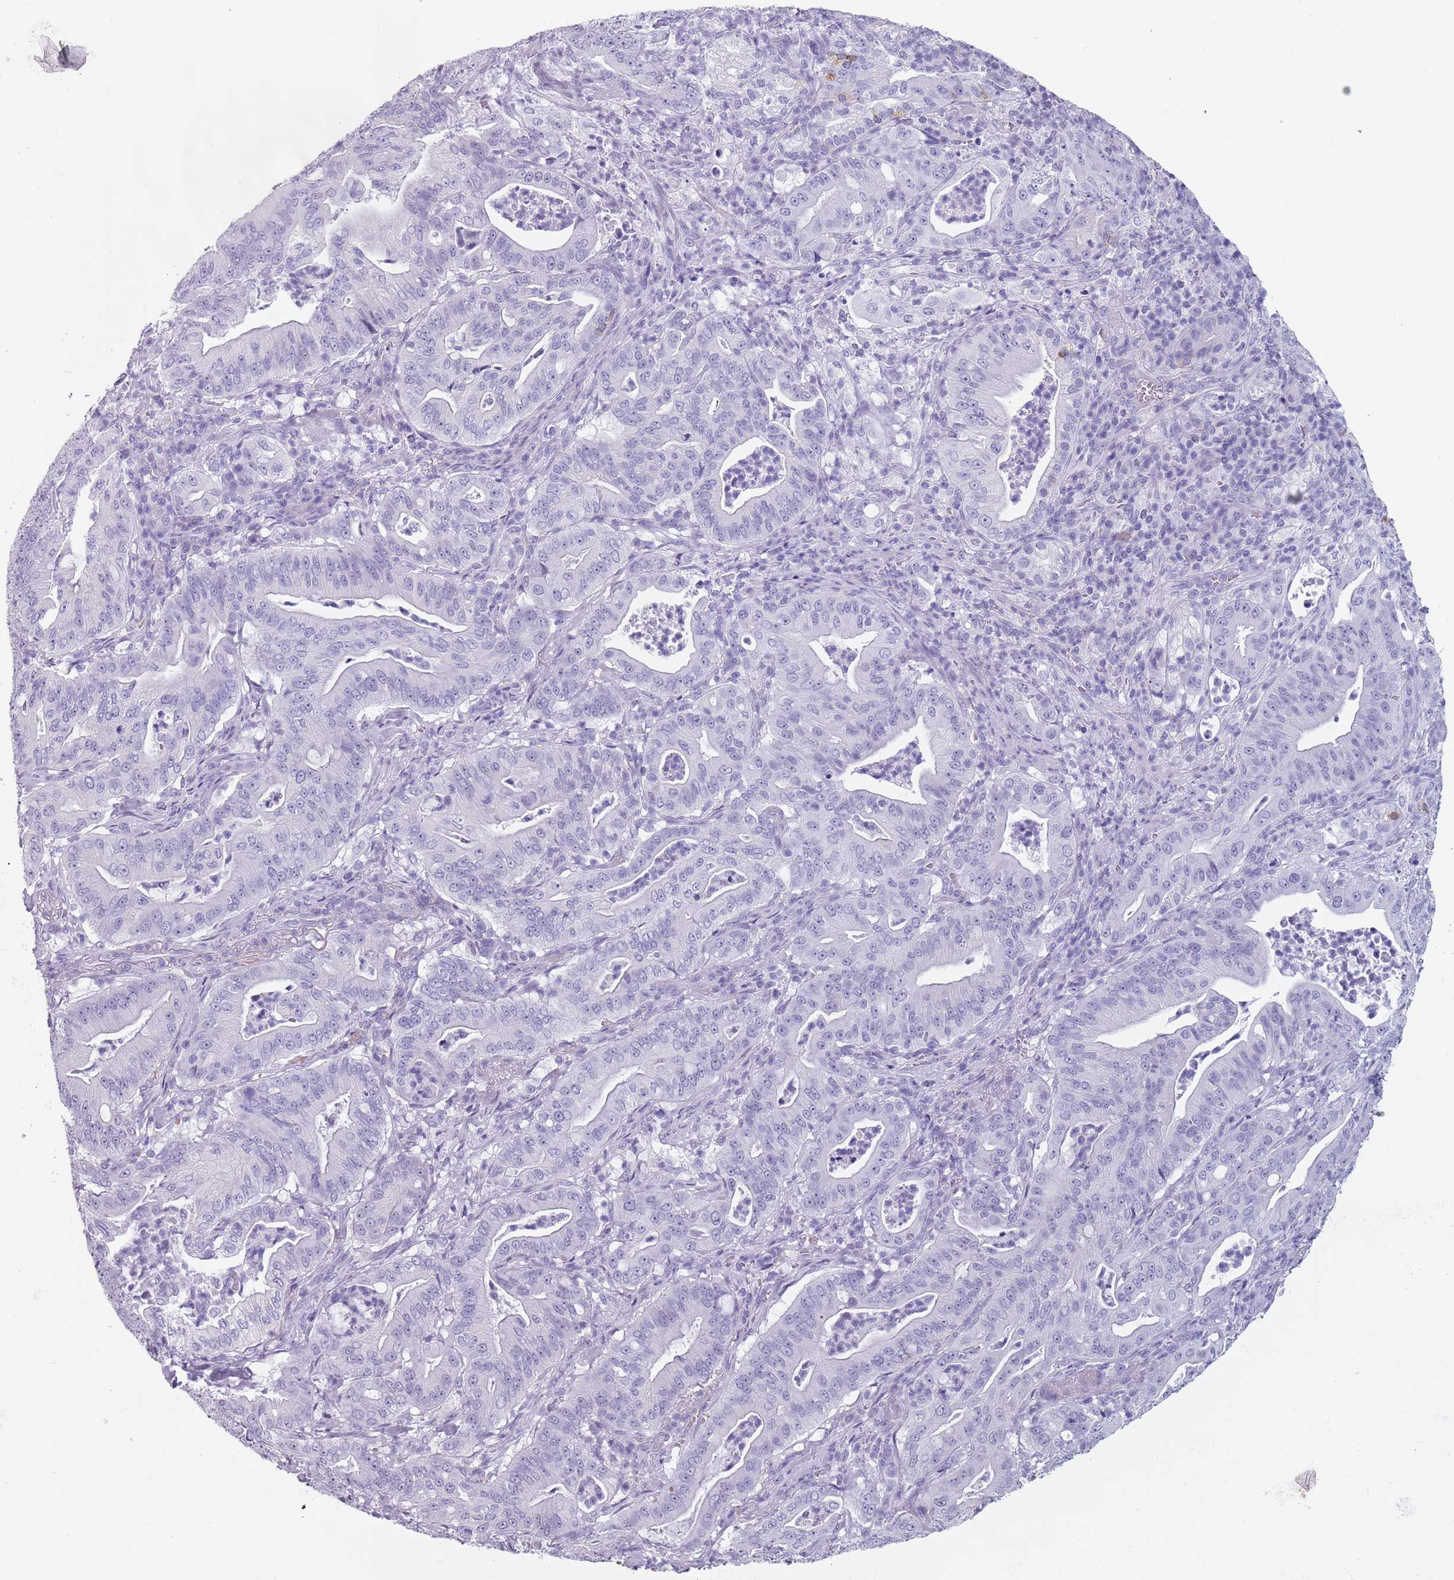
{"staining": {"intensity": "negative", "quantity": "none", "location": "none"}, "tissue": "pancreatic cancer", "cell_type": "Tumor cells", "image_type": "cancer", "snomed": [{"axis": "morphology", "description": "Adenocarcinoma, NOS"}, {"axis": "topography", "description": "Pancreas"}], "caption": "The image displays no significant expression in tumor cells of pancreatic adenocarcinoma.", "gene": "SPESP1", "patient": {"sex": "male", "age": 71}}